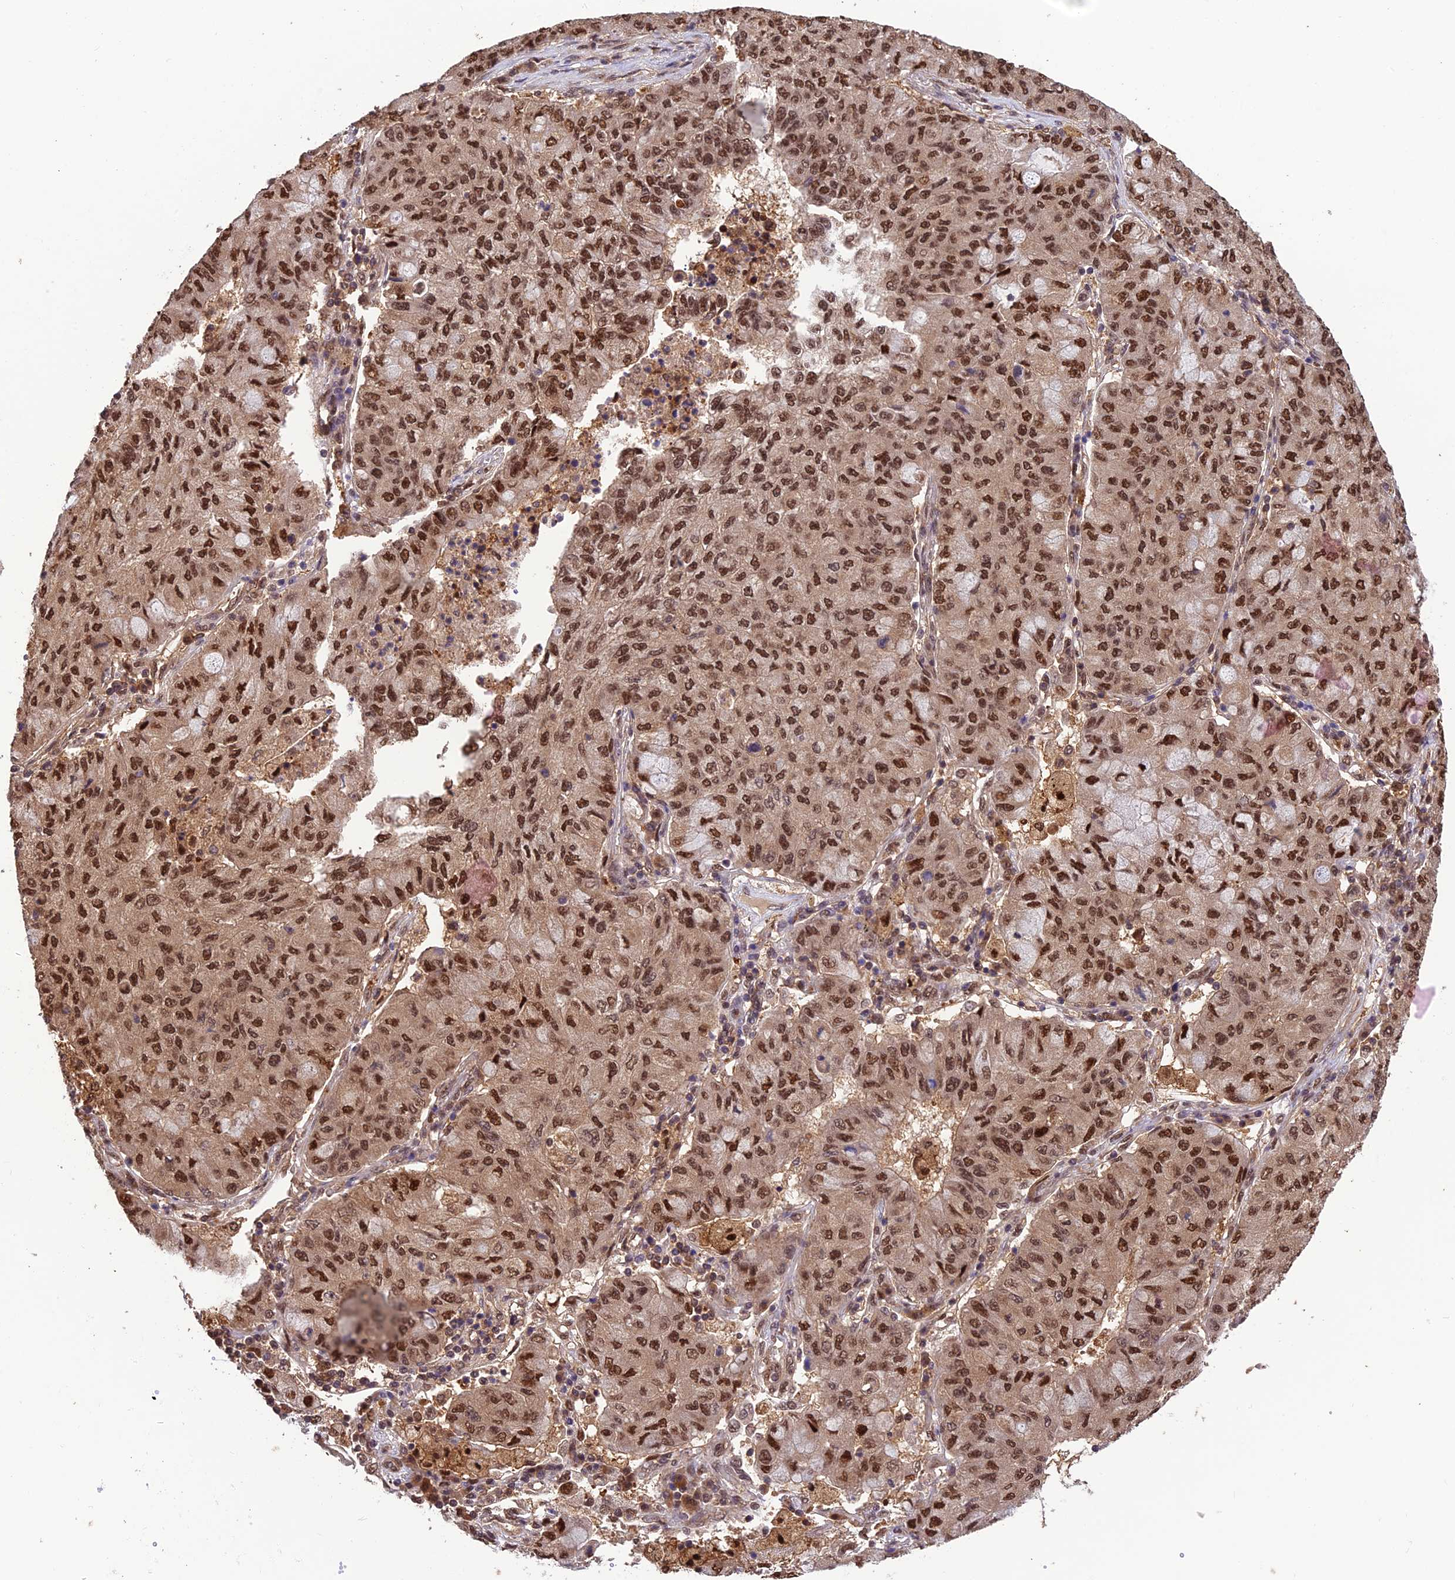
{"staining": {"intensity": "strong", "quantity": ">75%", "location": "nuclear"}, "tissue": "lung cancer", "cell_type": "Tumor cells", "image_type": "cancer", "snomed": [{"axis": "morphology", "description": "Squamous cell carcinoma, NOS"}, {"axis": "topography", "description": "Lung"}], "caption": "Immunohistochemistry micrograph of lung cancer (squamous cell carcinoma) stained for a protein (brown), which displays high levels of strong nuclear positivity in approximately >75% of tumor cells.", "gene": "PSMB3", "patient": {"sex": "male", "age": 74}}